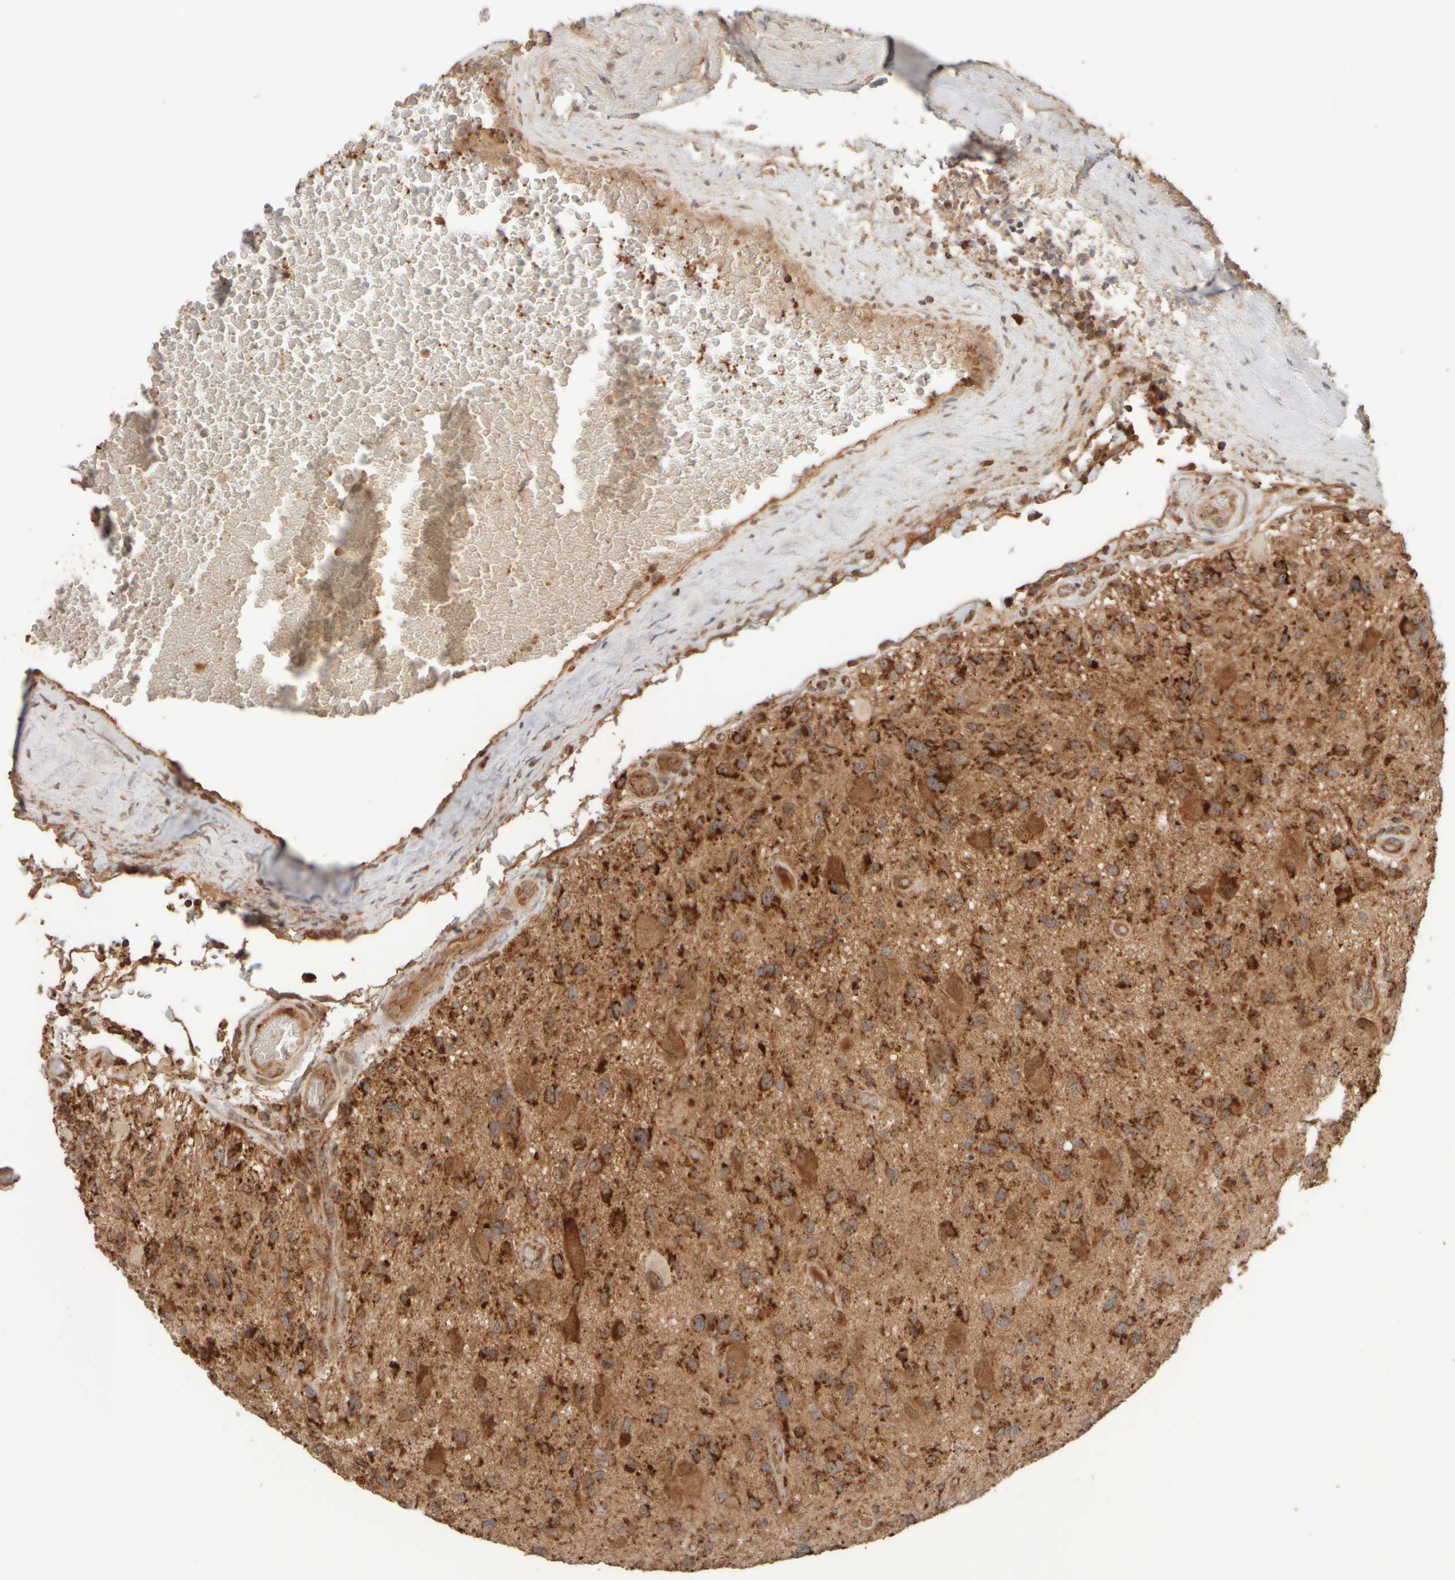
{"staining": {"intensity": "strong", "quantity": ">75%", "location": "cytoplasmic/membranous"}, "tissue": "glioma", "cell_type": "Tumor cells", "image_type": "cancer", "snomed": [{"axis": "morphology", "description": "Glioma, malignant, High grade"}, {"axis": "topography", "description": "Brain"}], "caption": "Immunohistochemistry of glioma demonstrates high levels of strong cytoplasmic/membranous staining in about >75% of tumor cells. The staining was performed using DAB, with brown indicating positive protein expression. Nuclei are stained blue with hematoxylin.", "gene": "EIF2B3", "patient": {"sex": "male", "age": 33}}